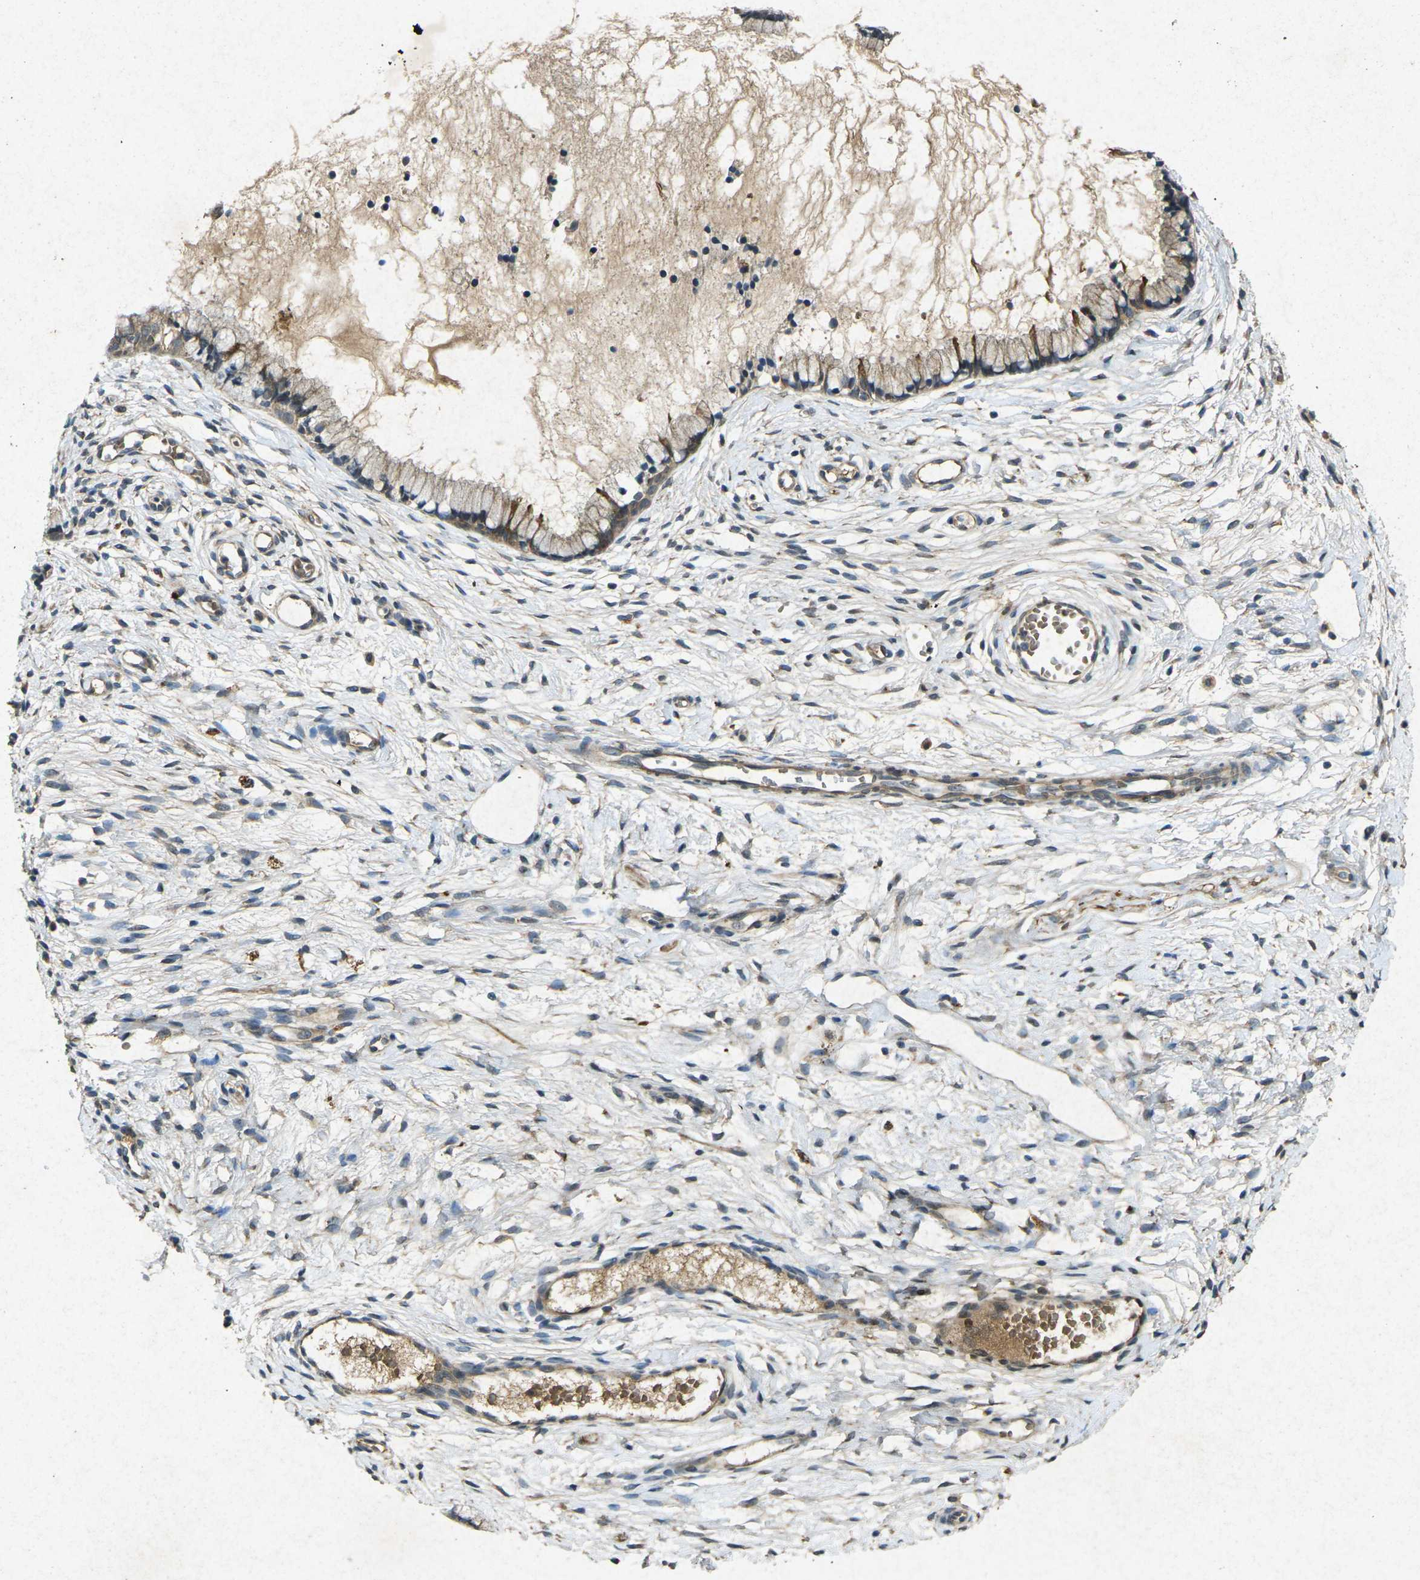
{"staining": {"intensity": "moderate", "quantity": ">75%", "location": "cytoplasmic/membranous"}, "tissue": "cervix", "cell_type": "Glandular cells", "image_type": "normal", "snomed": [{"axis": "morphology", "description": "Normal tissue, NOS"}, {"axis": "topography", "description": "Cervix"}], "caption": "Glandular cells show medium levels of moderate cytoplasmic/membranous positivity in about >75% of cells in benign cervix. (Brightfield microscopy of DAB IHC at high magnification).", "gene": "RGMA", "patient": {"sex": "female", "age": 65}}